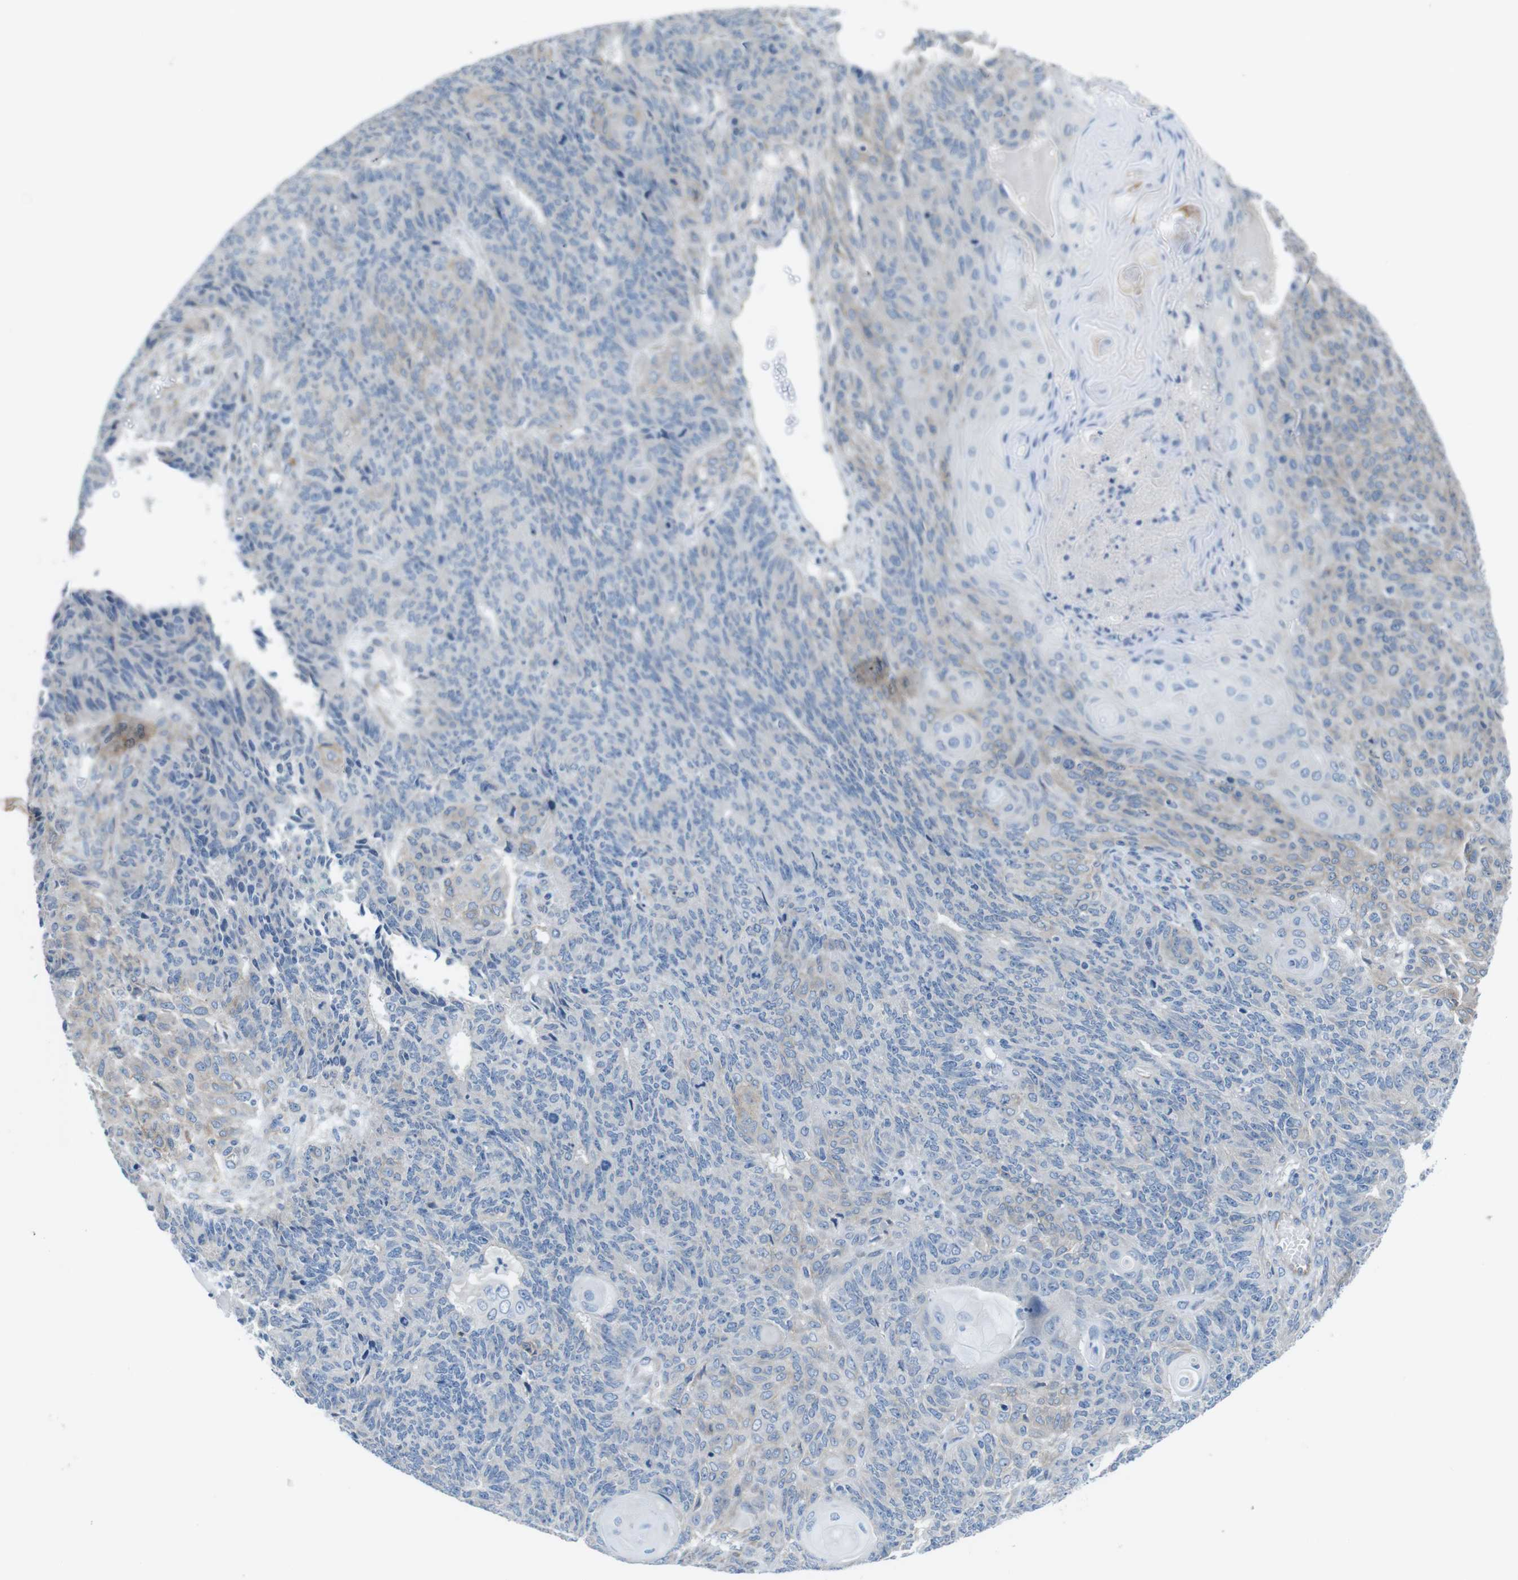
{"staining": {"intensity": "negative", "quantity": "none", "location": "none"}, "tissue": "endometrial cancer", "cell_type": "Tumor cells", "image_type": "cancer", "snomed": [{"axis": "morphology", "description": "Adenocarcinoma, NOS"}, {"axis": "topography", "description": "Endometrium"}], "caption": "This photomicrograph is of endometrial cancer stained with immunohistochemistry (IHC) to label a protein in brown with the nuclei are counter-stained blue. There is no staining in tumor cells. (DAB immunohistochemistry with hematoxylin counter stain).", "gene": "CDH8", "patient": {"sex": "female", "age": 32}}